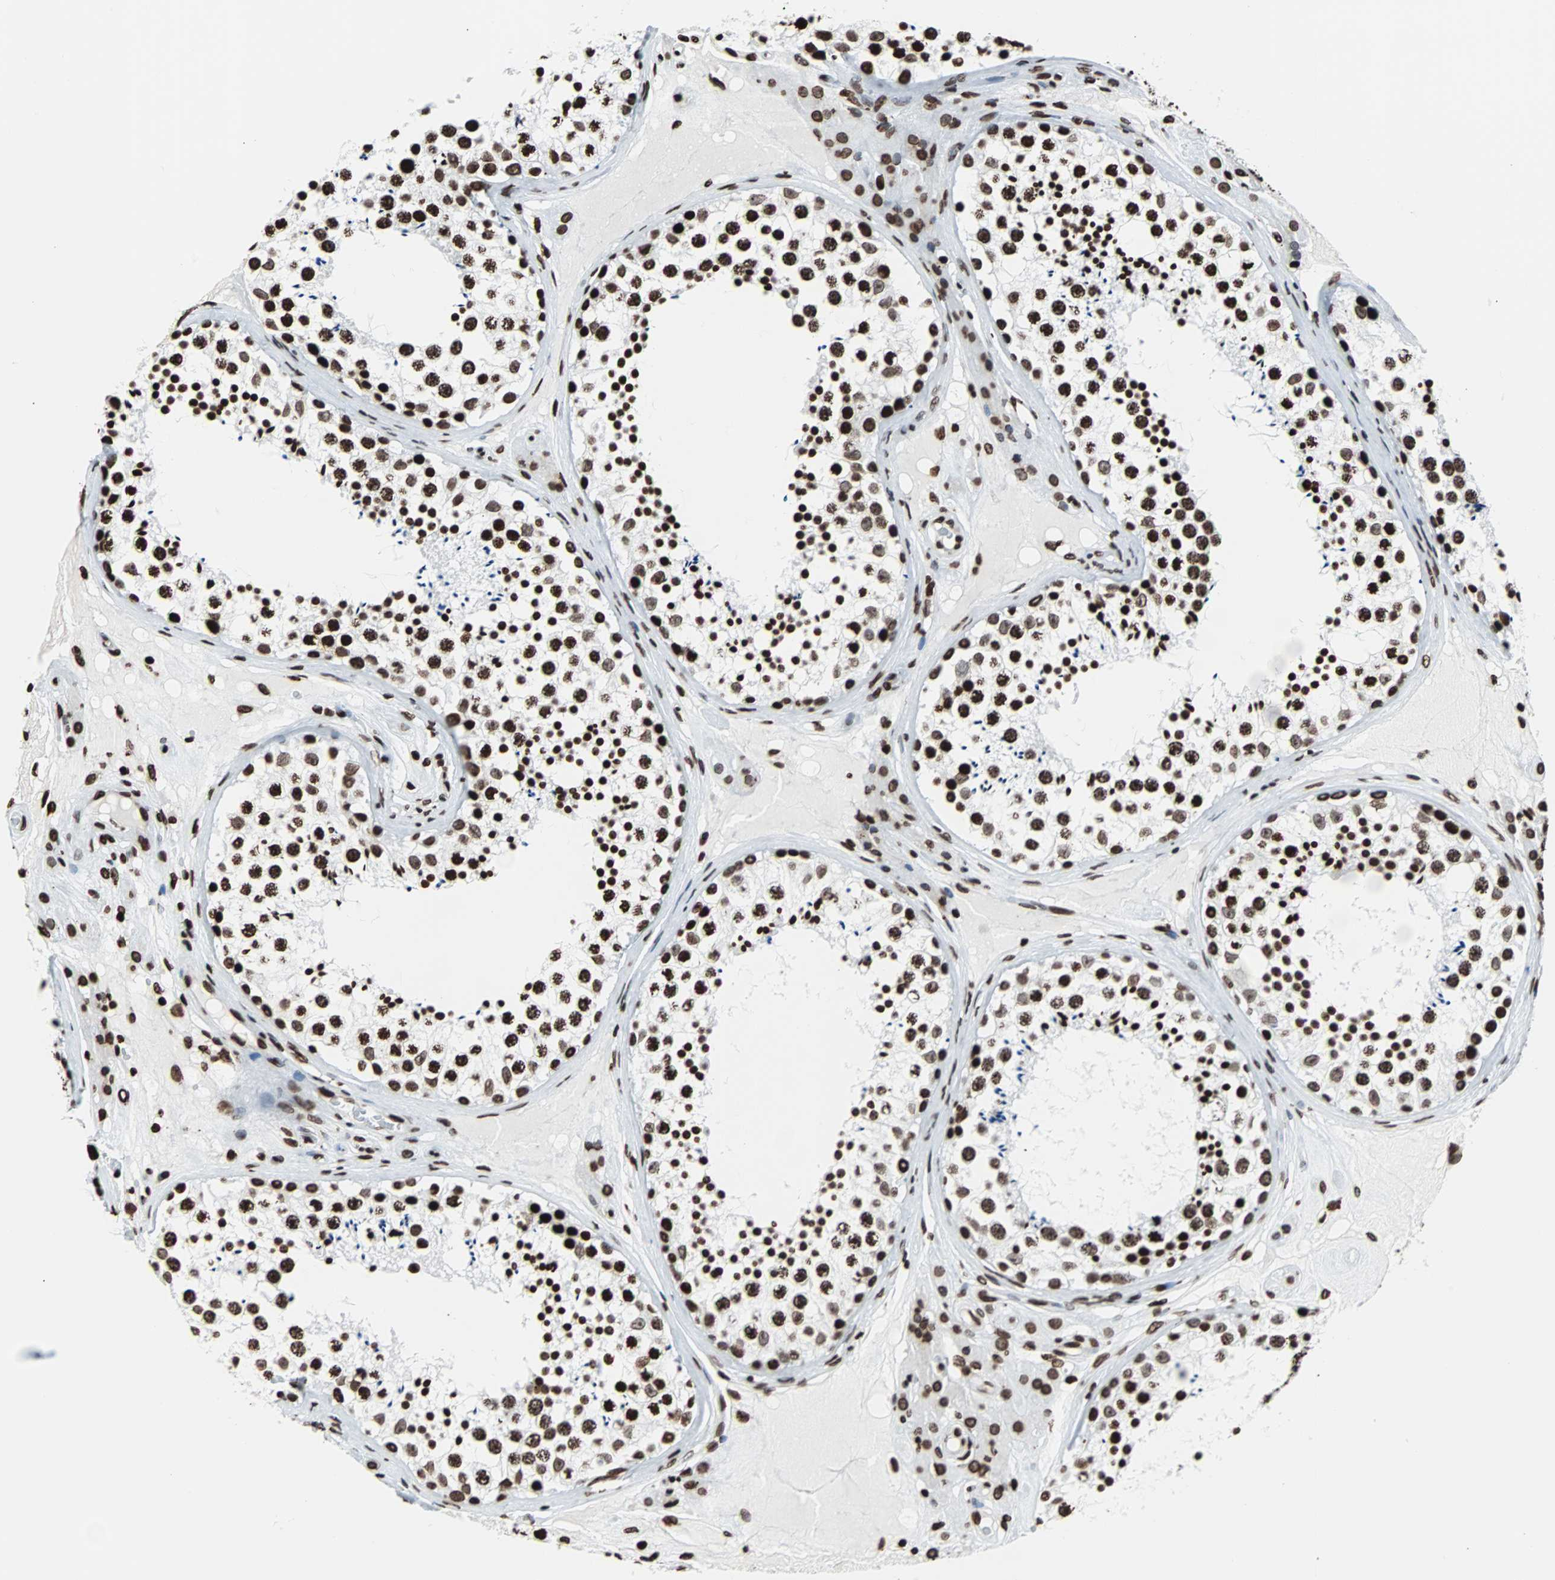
{"staining": {"intensity": "strong", "quantity": ">75%", "location": "nuclear"}, "tissue": "testis", "cell_type": "Cells in seminiferous ducts", "image_type": "normal", "snomed": [{"axis": "morphology", "description": "Normal tissue, NOS"}, {"axis": "topography", "description": "Testis"}], "caption": "DAB immunohistochemical staining of unremarkable human testis displays strong nuclear protein staining in approximately >75% of cells in seminiferous ducts. (DAB IHC, brown staining for protein, blue staining for nuclei).", "gene": "H2BC18", "patient": {"sex": "male", "age": 46}}